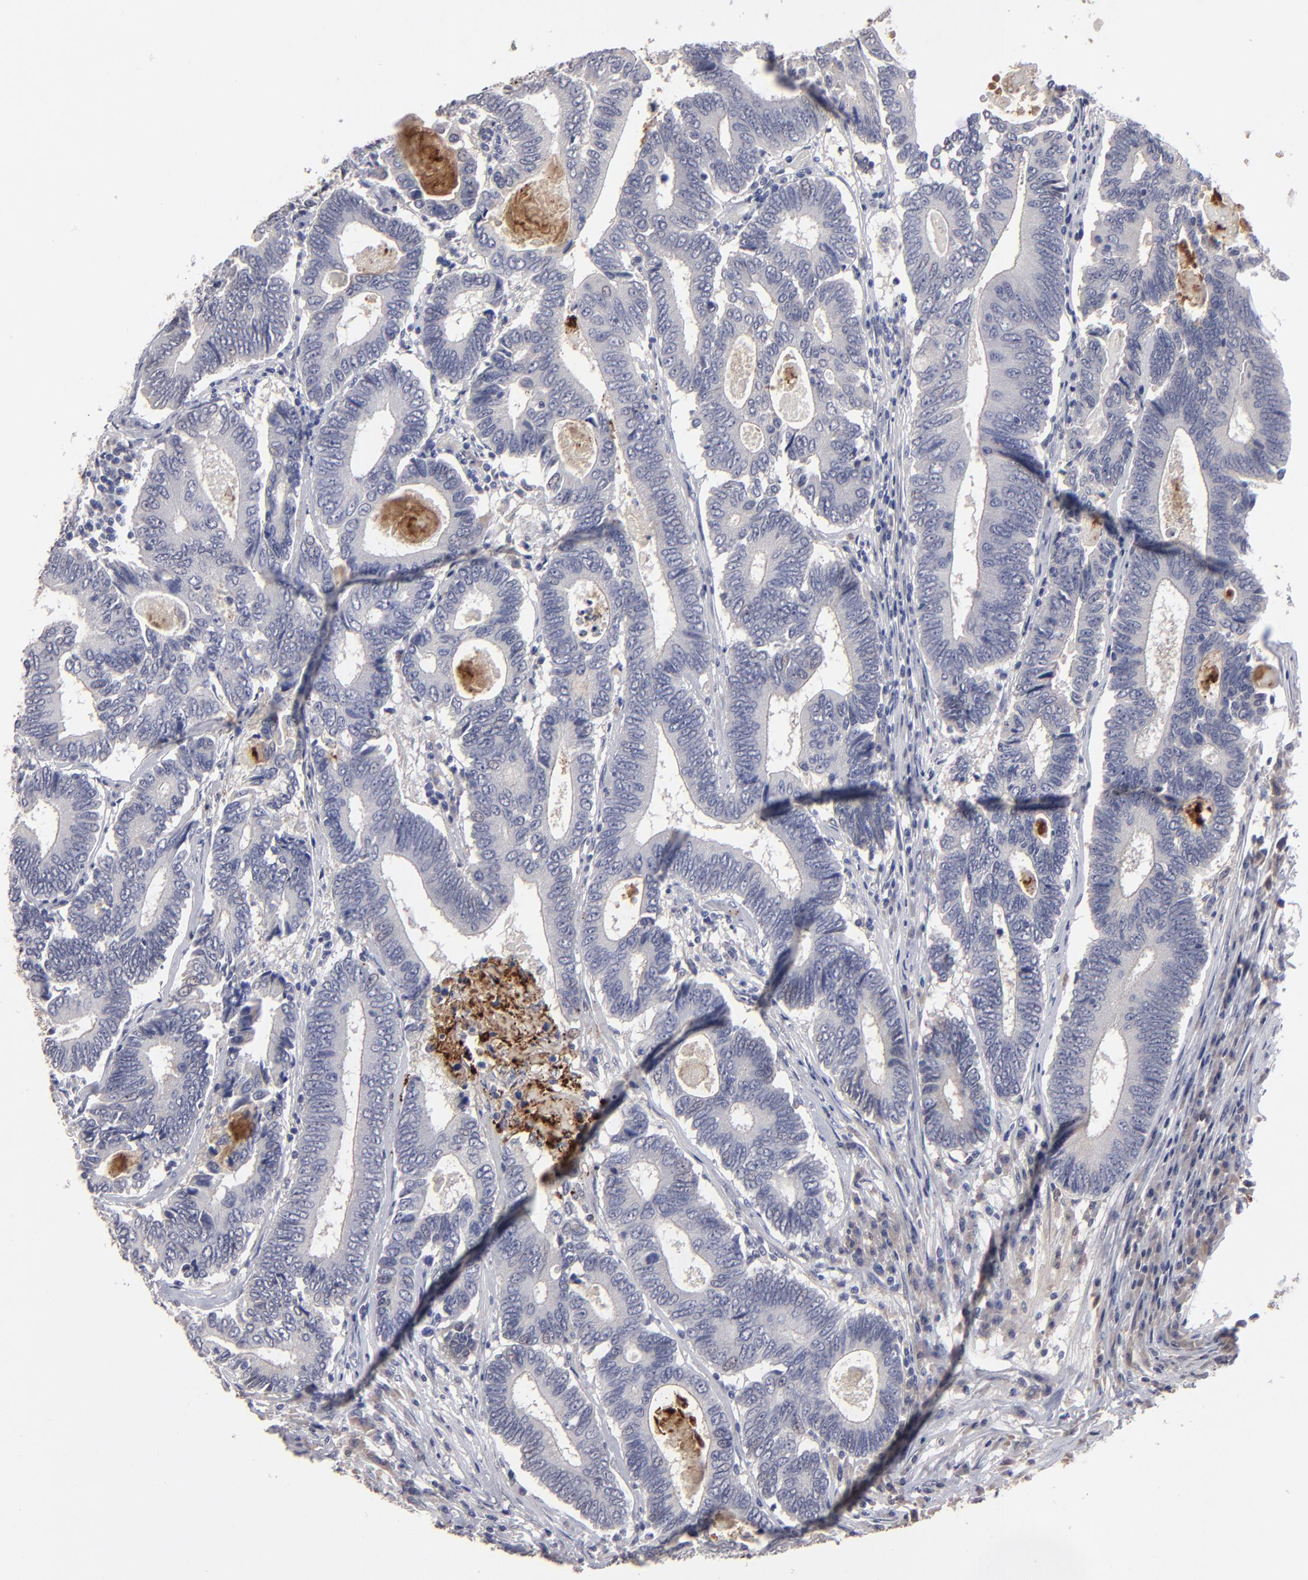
{"staining": {"intensity": "negative", "quantity": "none", "location": "none"}, "tissue": "colorectal cancer", "cell_type": "Tumor cells", "image_type": "cancer", "snomed": [{"axis": "morphology", "description": "Adenocarcinoma, NOS"}, {"axis": "topography", "description": "Colon"}], "caption": "Immunohistochemical staining of colorectal adenocarcinoma displays no significant expression in tumor cells.", "gene": "GPM6B", "patient": {"sex": "female", "age": 78}}